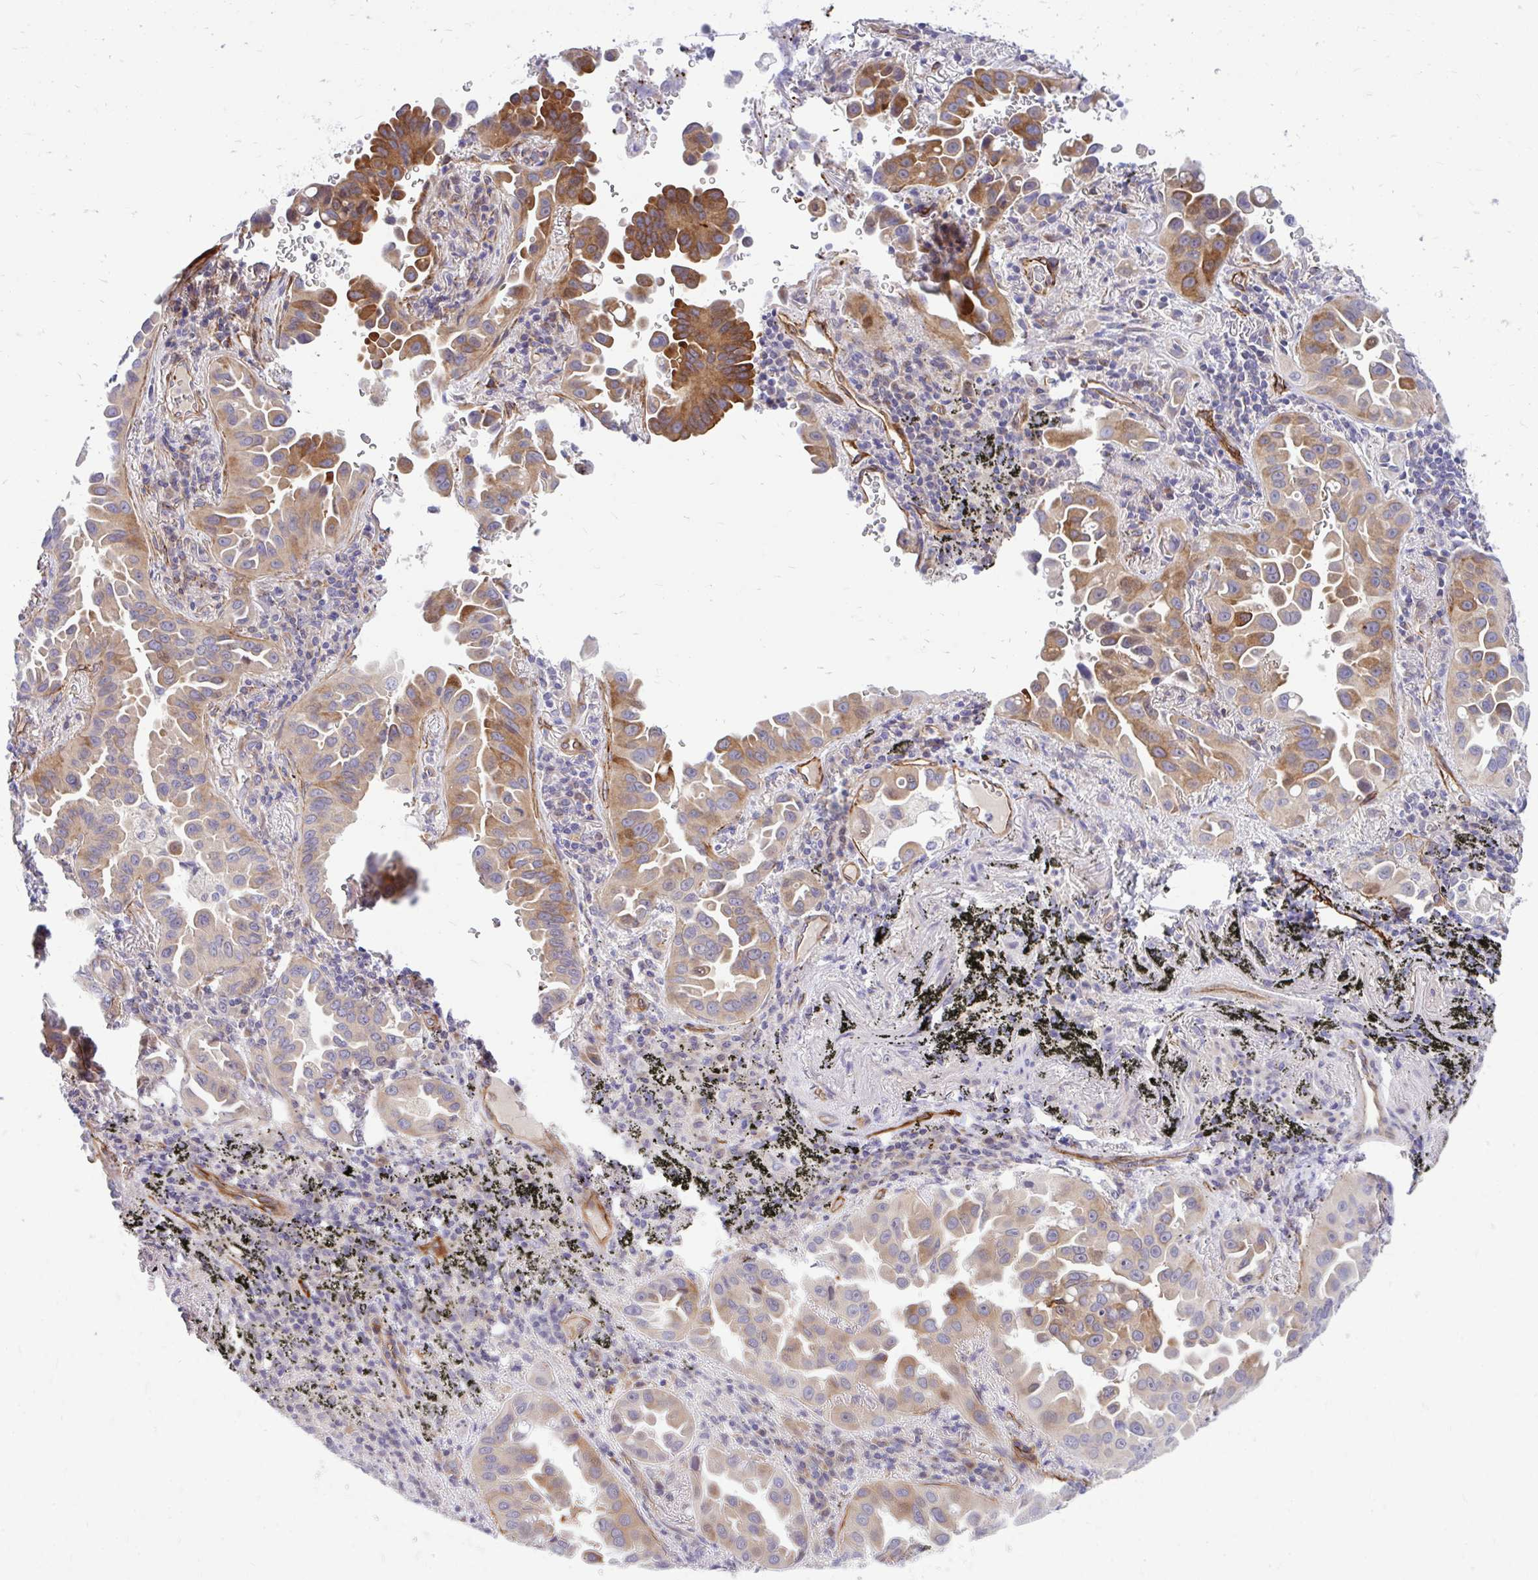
{"staining": {"intensity": "moderate", "quantity": ">75%", "location": "cytoplasmic/membranous"}, "tissue": "lung cancer", "cell_type": "Tumor cells", "image_type": "cancer", "snomed": [{"axis": "morphology", "description": "Adenocarcinoma, NOS"}, {"axis": "topography", "description": "Lung"}], "caption": "Lung cancer stained with a brown dye exhibits moderate cytoplasmic/membranous positive staining in approximately >75% of tumor cells.", "gene": "ESPNL", "patient": {"sex": "male", "age": 68}}